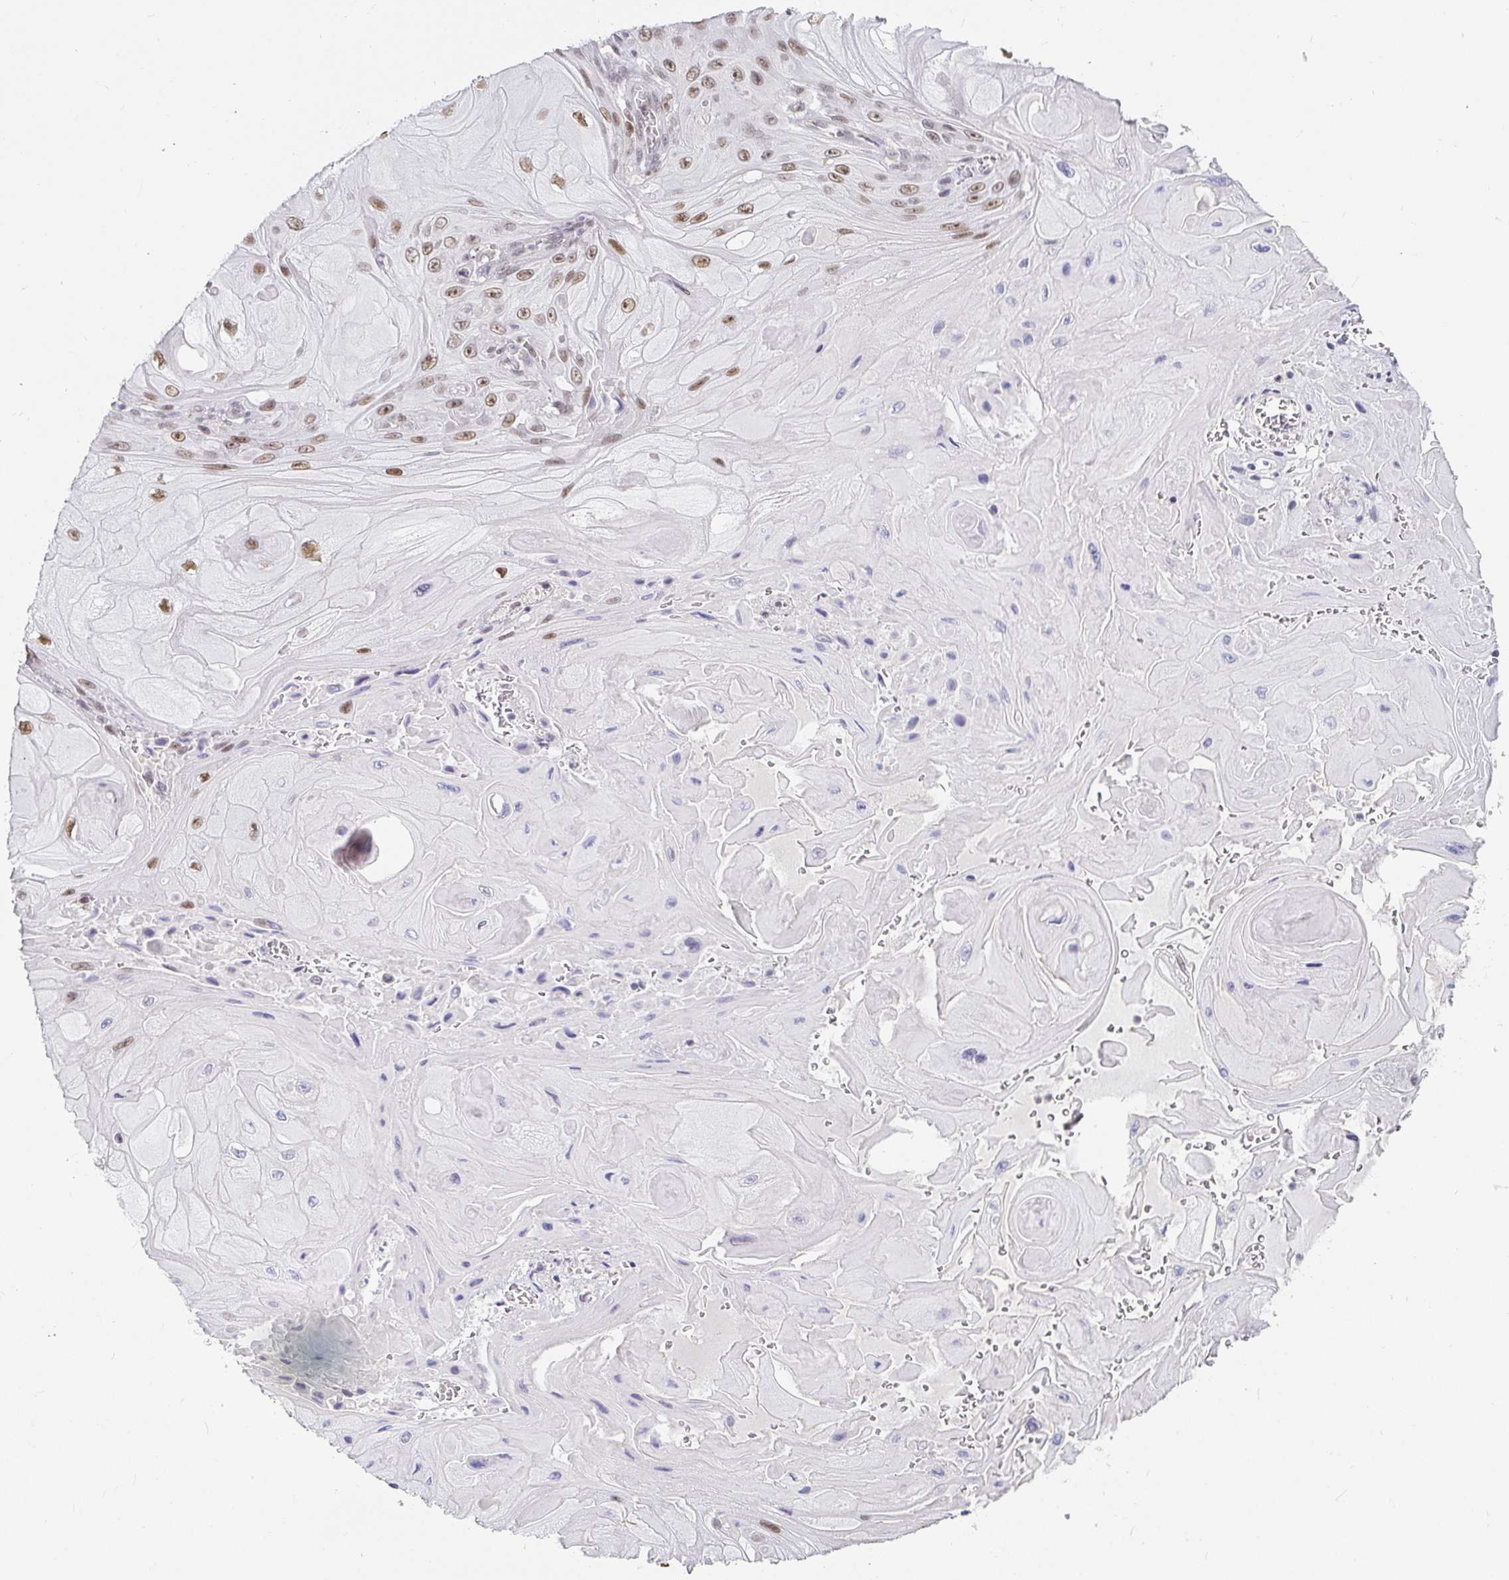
{"staining": {"intensity": "moderate", "quantity": ">75%", "location": "nuclear"}, "tissue": "skin cancer", "cell_type": "Tumor cells", "image_type": "cancer", "snomed": [{"axis": "morphology", "description": "Squamous cell carcinoma, NOS"}, {"axis": "topography", "description": "Skin"}], "caption": "Protein analysis of skin squamous cell carcinoma tissue reveals moderate nuclear expression in approximately >75% of tumor cells. Using DAB (3,3'-diaminobenzidine) (brown) and hematoxylin (blue) stains, captured at high magnification using brightfield microscopy.", "gene": "RCOR1", "patient": {"sex": "female", "age": 94}}